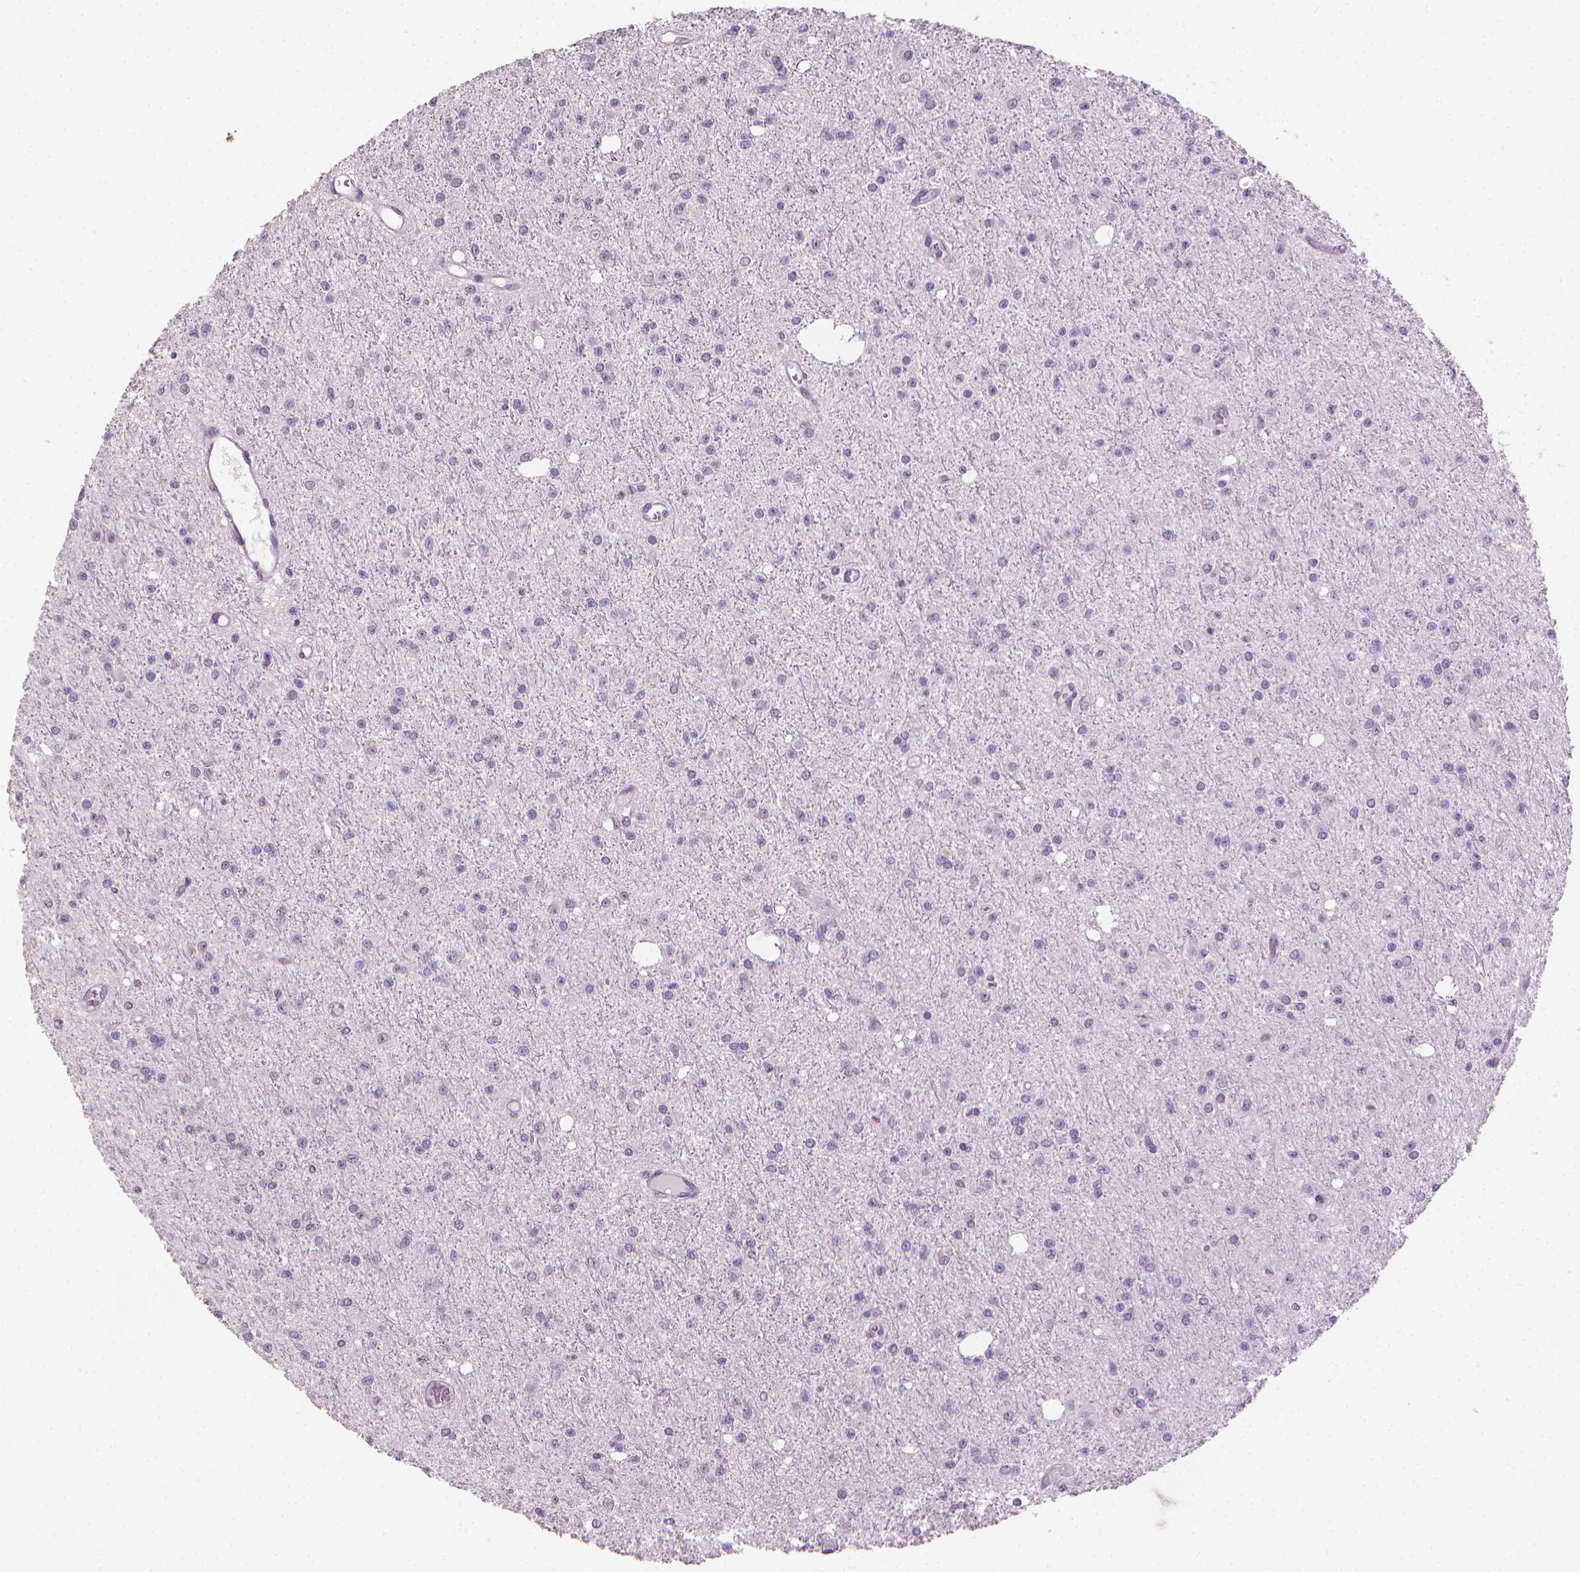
{"staining": {"intensity": "negative", "quantity": "none", "location": "none"}, "tissue": "glioma", "cell_type": "Tumor cells", "image_type": "cancer", "snomed": [{"axis": "morphology", "description": "Glioma, malignant, Low grade"}, {"axis": "topography", "description": "Brain"}], "caption": "There is no significant positivity in tumor cells of malignant low-grade glioma. (Brightfield microscopy of DAB (3,3'-diaminobenzidine) immunohistochemistry at high magnification).", "gene": "MLANA", "patient": {"sex": "male", "age": 27}}